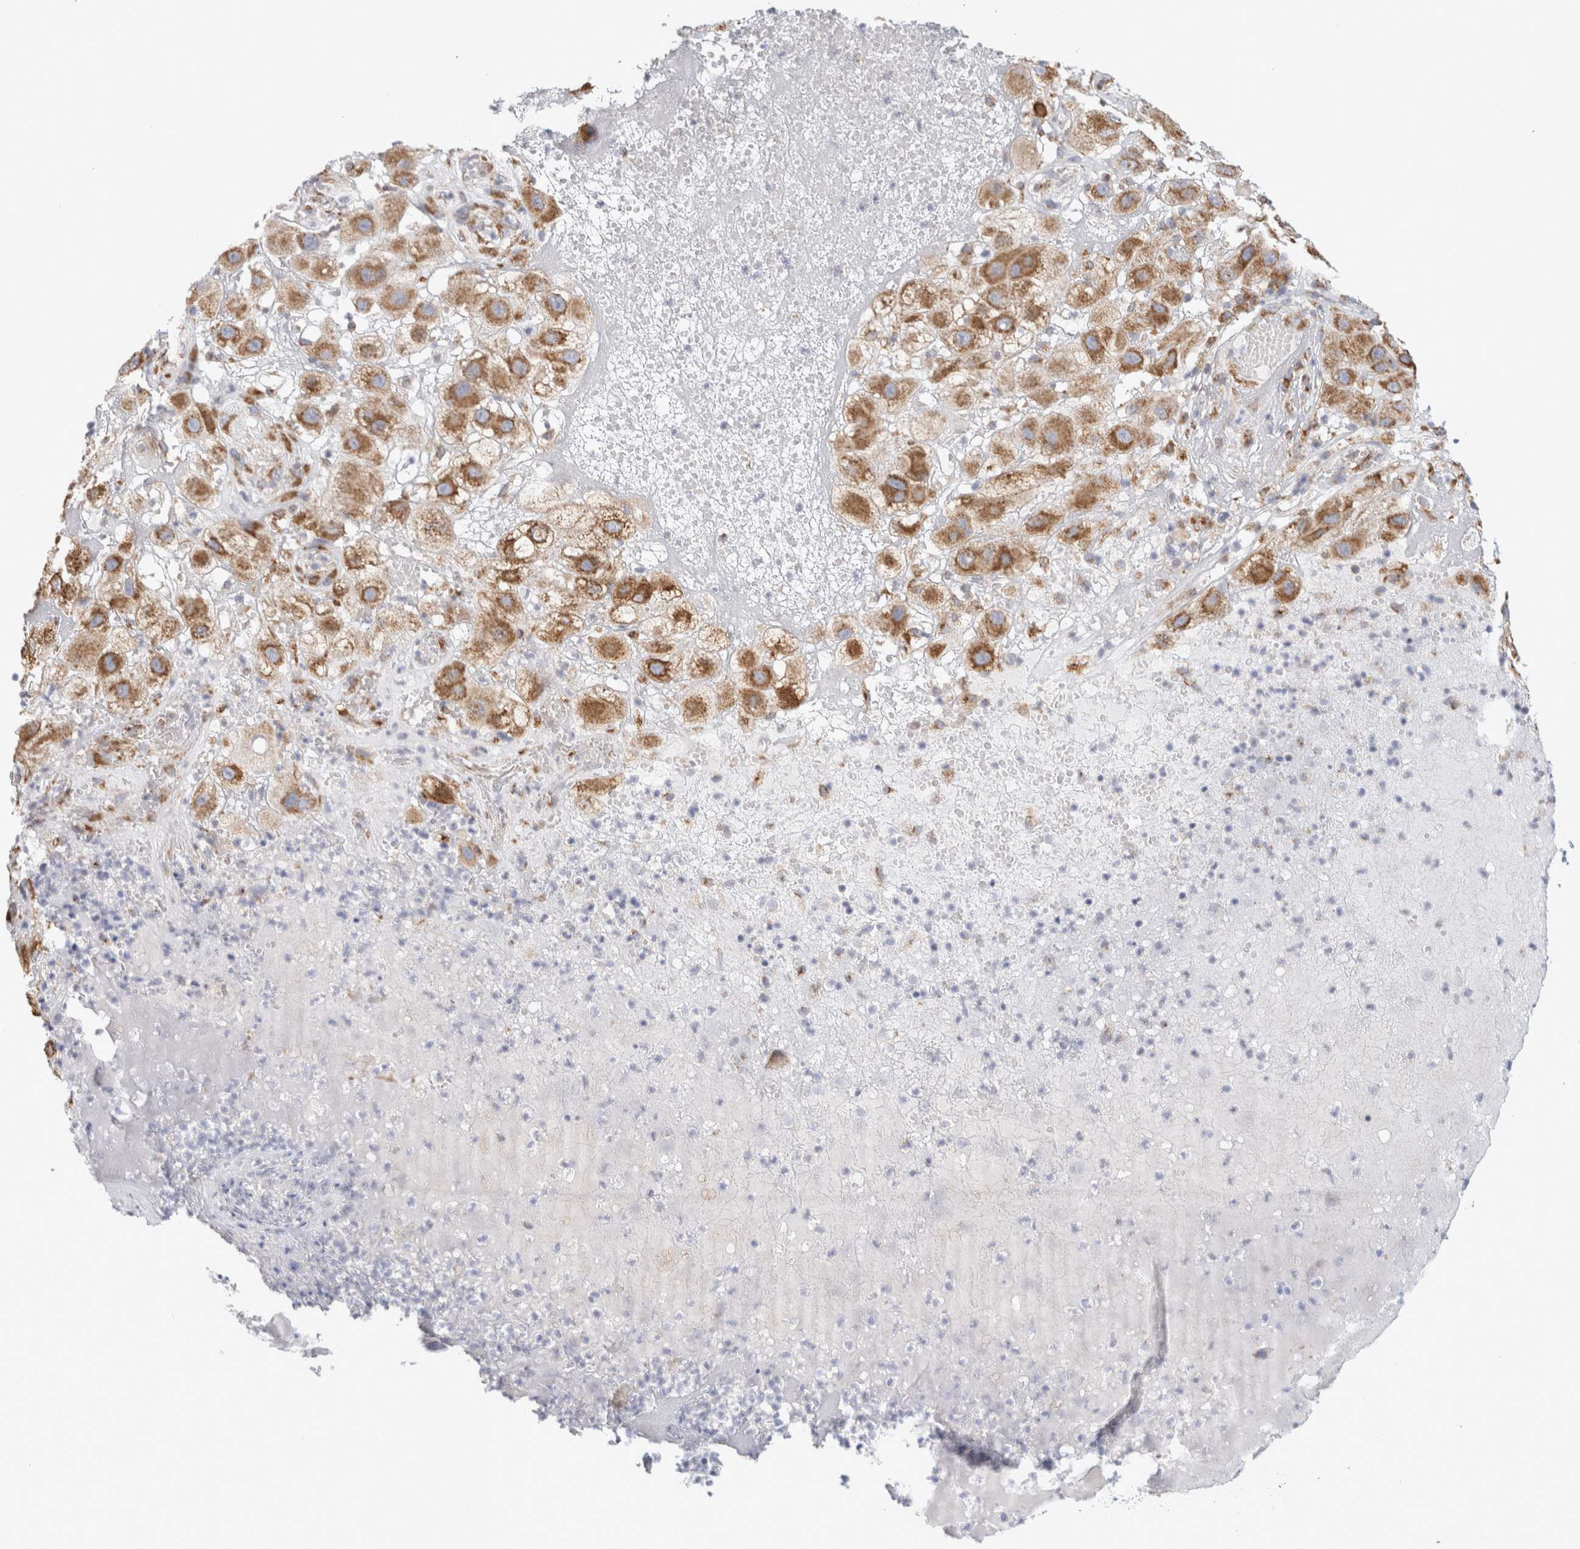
{"staining": {"intensity": "moderate", "quantity": ">75%", "location": "cytoplasmic/membranous"}, "tissue": "melanoma", "cell_type": "Tumor cells", "image_type": "cancer", "snomed": [{"axis": "morphology", "description": "Malignant melanoma, NOS"}, {"axis": "topography", "description": "Skin"}], "caption": "Immunohistochemistry image of neoplastic tissue: human melanoma stained using immunohistochemistry (IHC) shows medium levels of moderate protein expression localized specifically in the cytoplasmic/membranous of tumor cells, appearing as a cytoplasmic/membranous brown color.", "gene": "MCFD2", "patient": {"sex": "female", "age": 81}}